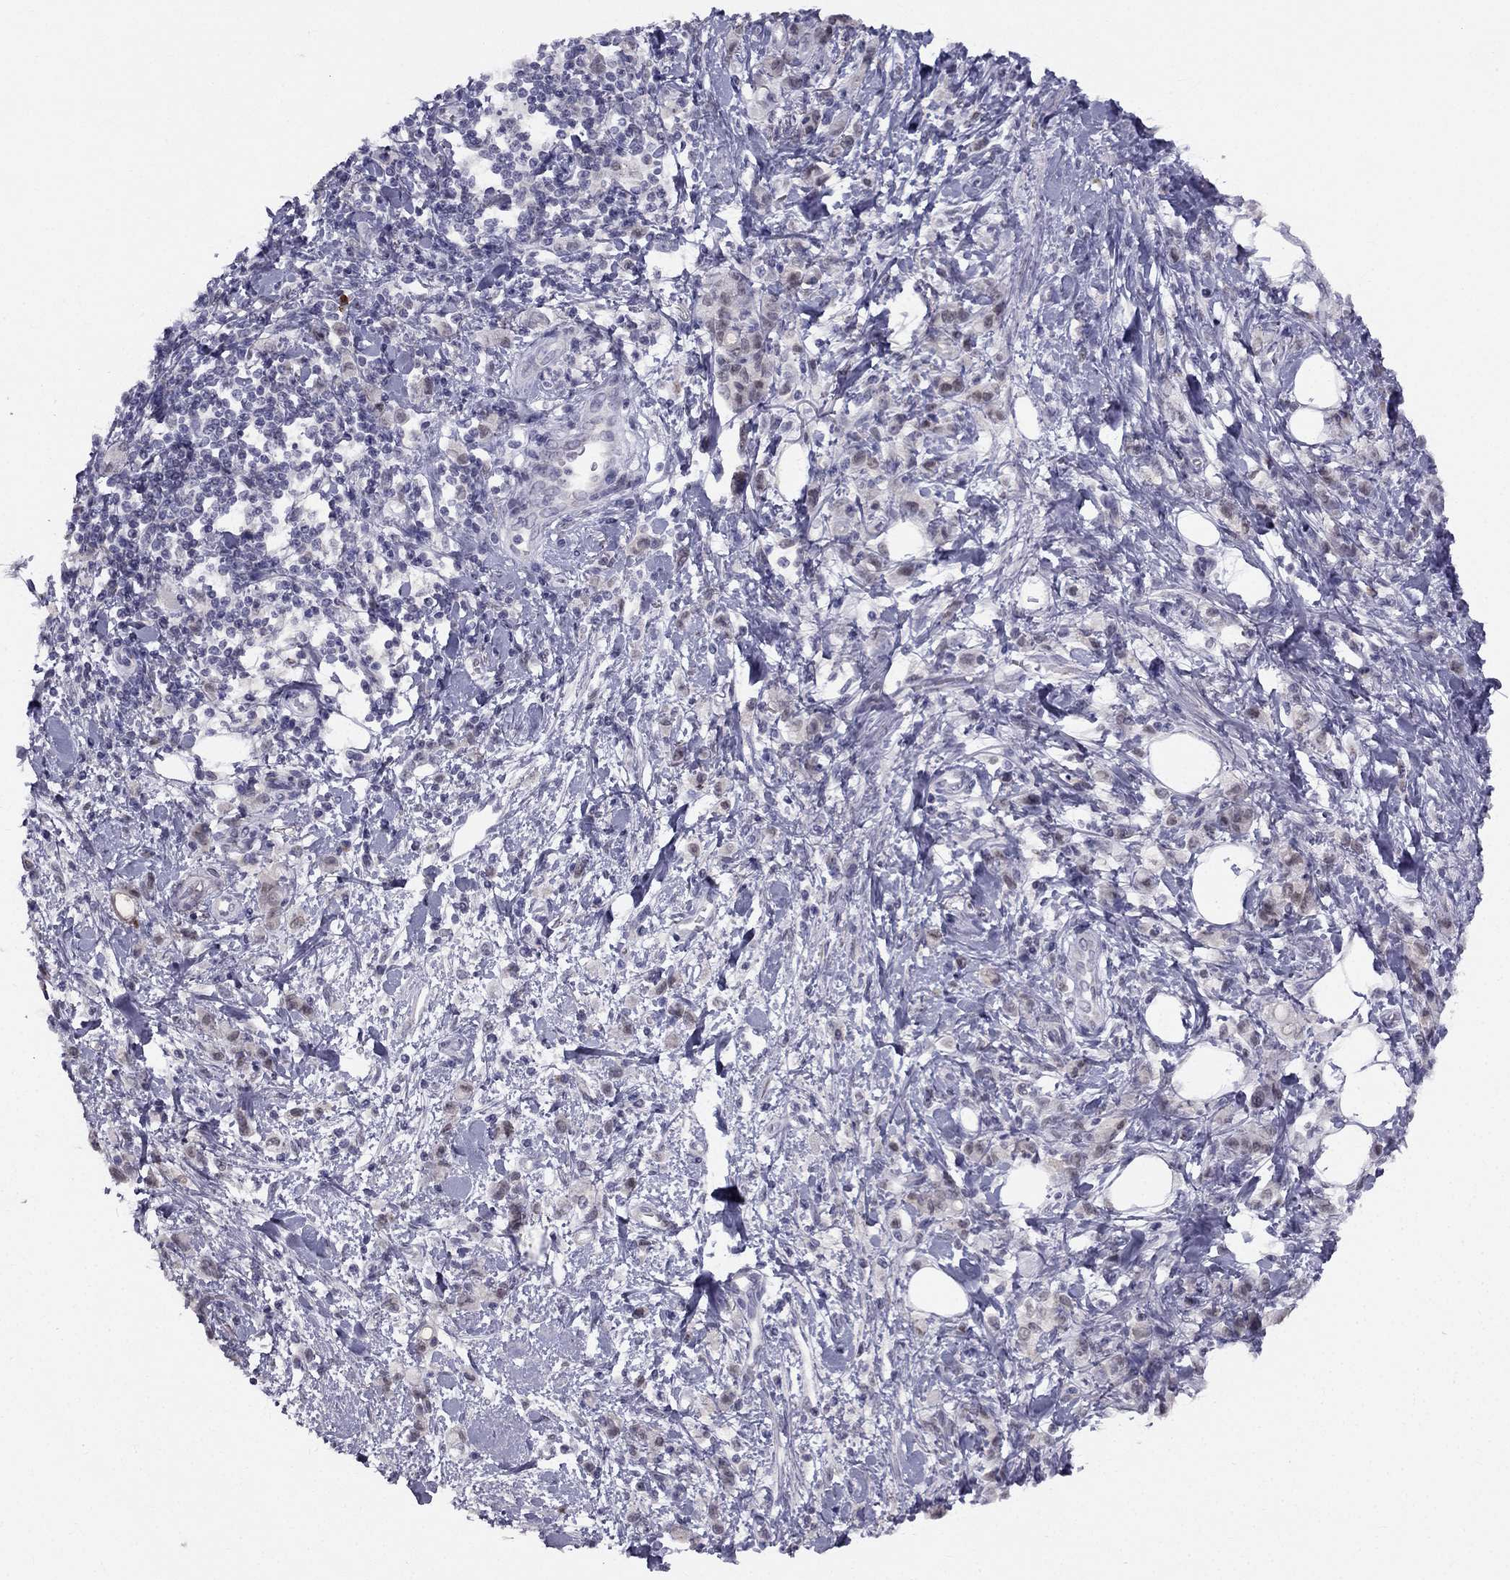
{"staining": {"intensity": "negative", "quantity": "none", "location": "none"}, "tissue": "stomach cancer", "cell_type": "Tumor cells", "image_type": "cancer", "snomed": [{"axis": "morphology", "description": "Adenocarcinoma, NOS"}, {"axis": "topography", "description": "Stomach"}], "caption": "DAB immunohistochemical staining of adenocarcinoma (stomach) shows no significant staining in tumor cells. Brightfield microscopy of immunohistochemistry stained with DAB (brown) and hematoxylin (blue), captured at high magnification.", "gene": "TRPS1", "patient": {"sex": "male", "age": 77}}